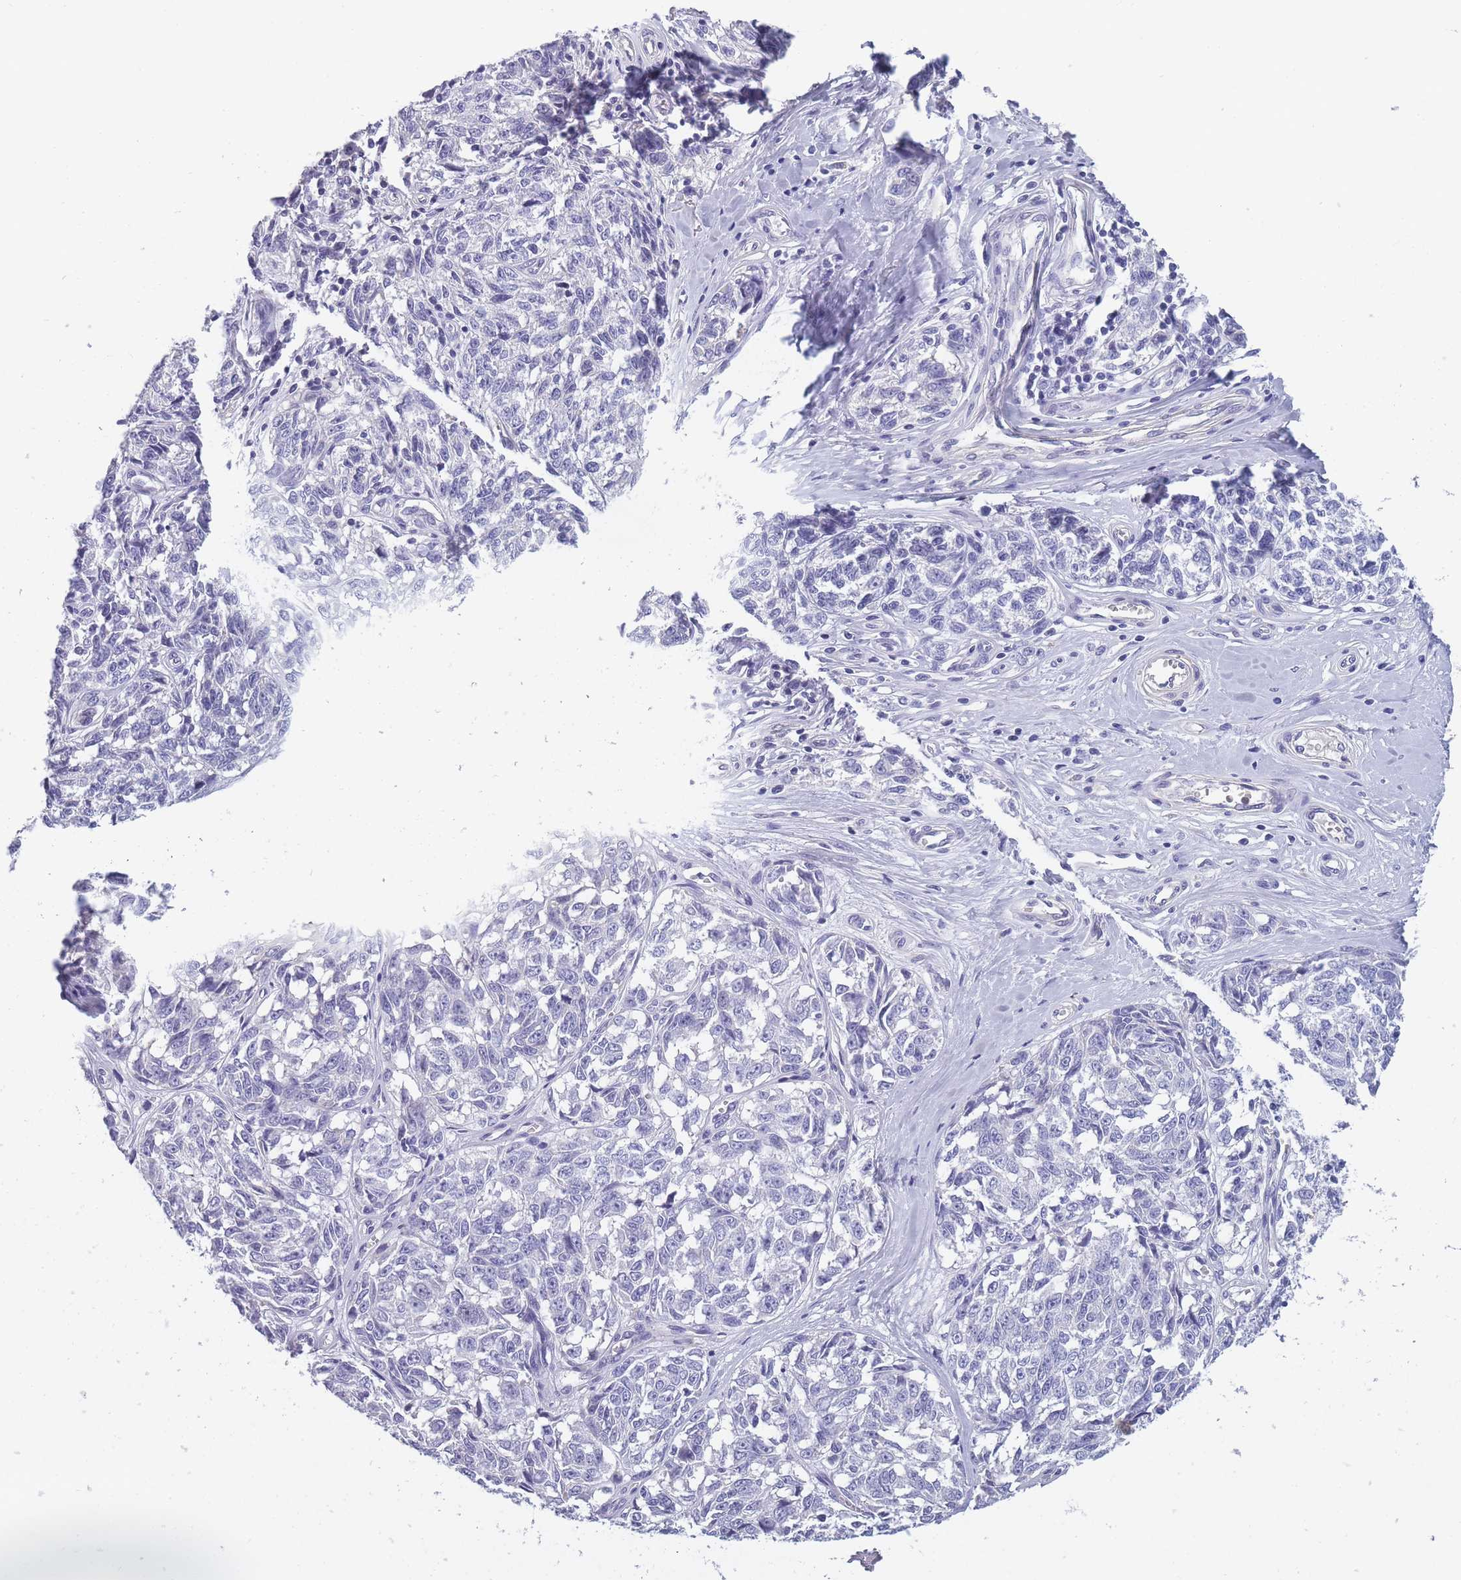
{"staining": {"intensity": "negative", "quantity": "none", "location": "none"}, "tissue": "melanoma", "cell_type": "Tumor cells", "image_type": "cancer", "snomed": [{"axis": "morphology", "description": "Normal tissue, NOS"}, {"axis": "morphology", "description": "Malignant melanoma, NOS"}, {"axis": "topography", "description": "Skin"}], "caption": "High power microscopy micrograph of an IHC histopathology image of melanoma, revealing no significant positivity in tumor cells.", "gene": "OR4C5", "patient": {"sex": "female", "age": 64}}